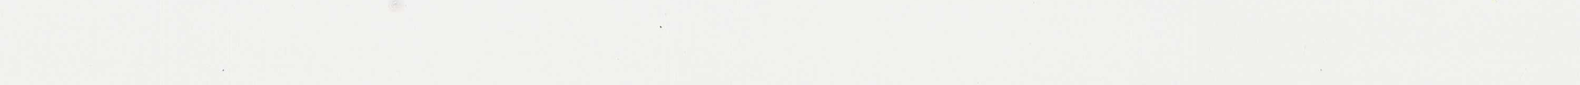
{"staining": {"intensity": "moderate", "quantity": "25%-75%", "location": "nuclear"}, "tissue": "adipose tissue", "cell_type": "Adipocytes", "image_type": "normal", "snomed": [{"axis": "morphology", "description": "Normal tissue, NOS"}, {"axis": "morphology", "description": "Duct carcinoma"}, {"axis": "topography", "description": "Breast"}, {"axis": "topography", "description": "Adipose tissue"}], "caption": "A high-resolution photomicrograph shows immunohistochemistry staining of benign adipose tissue, which exhibits moderate nuclear positivity in approximately 25%-75% of adipocytes. (DAB (3,3'-diaminobenzidine) IHC, brown staining for protein, blue staining for nuclei).", "gene": "CFAP36", "patient": {"sex": "female", "age": 37}}